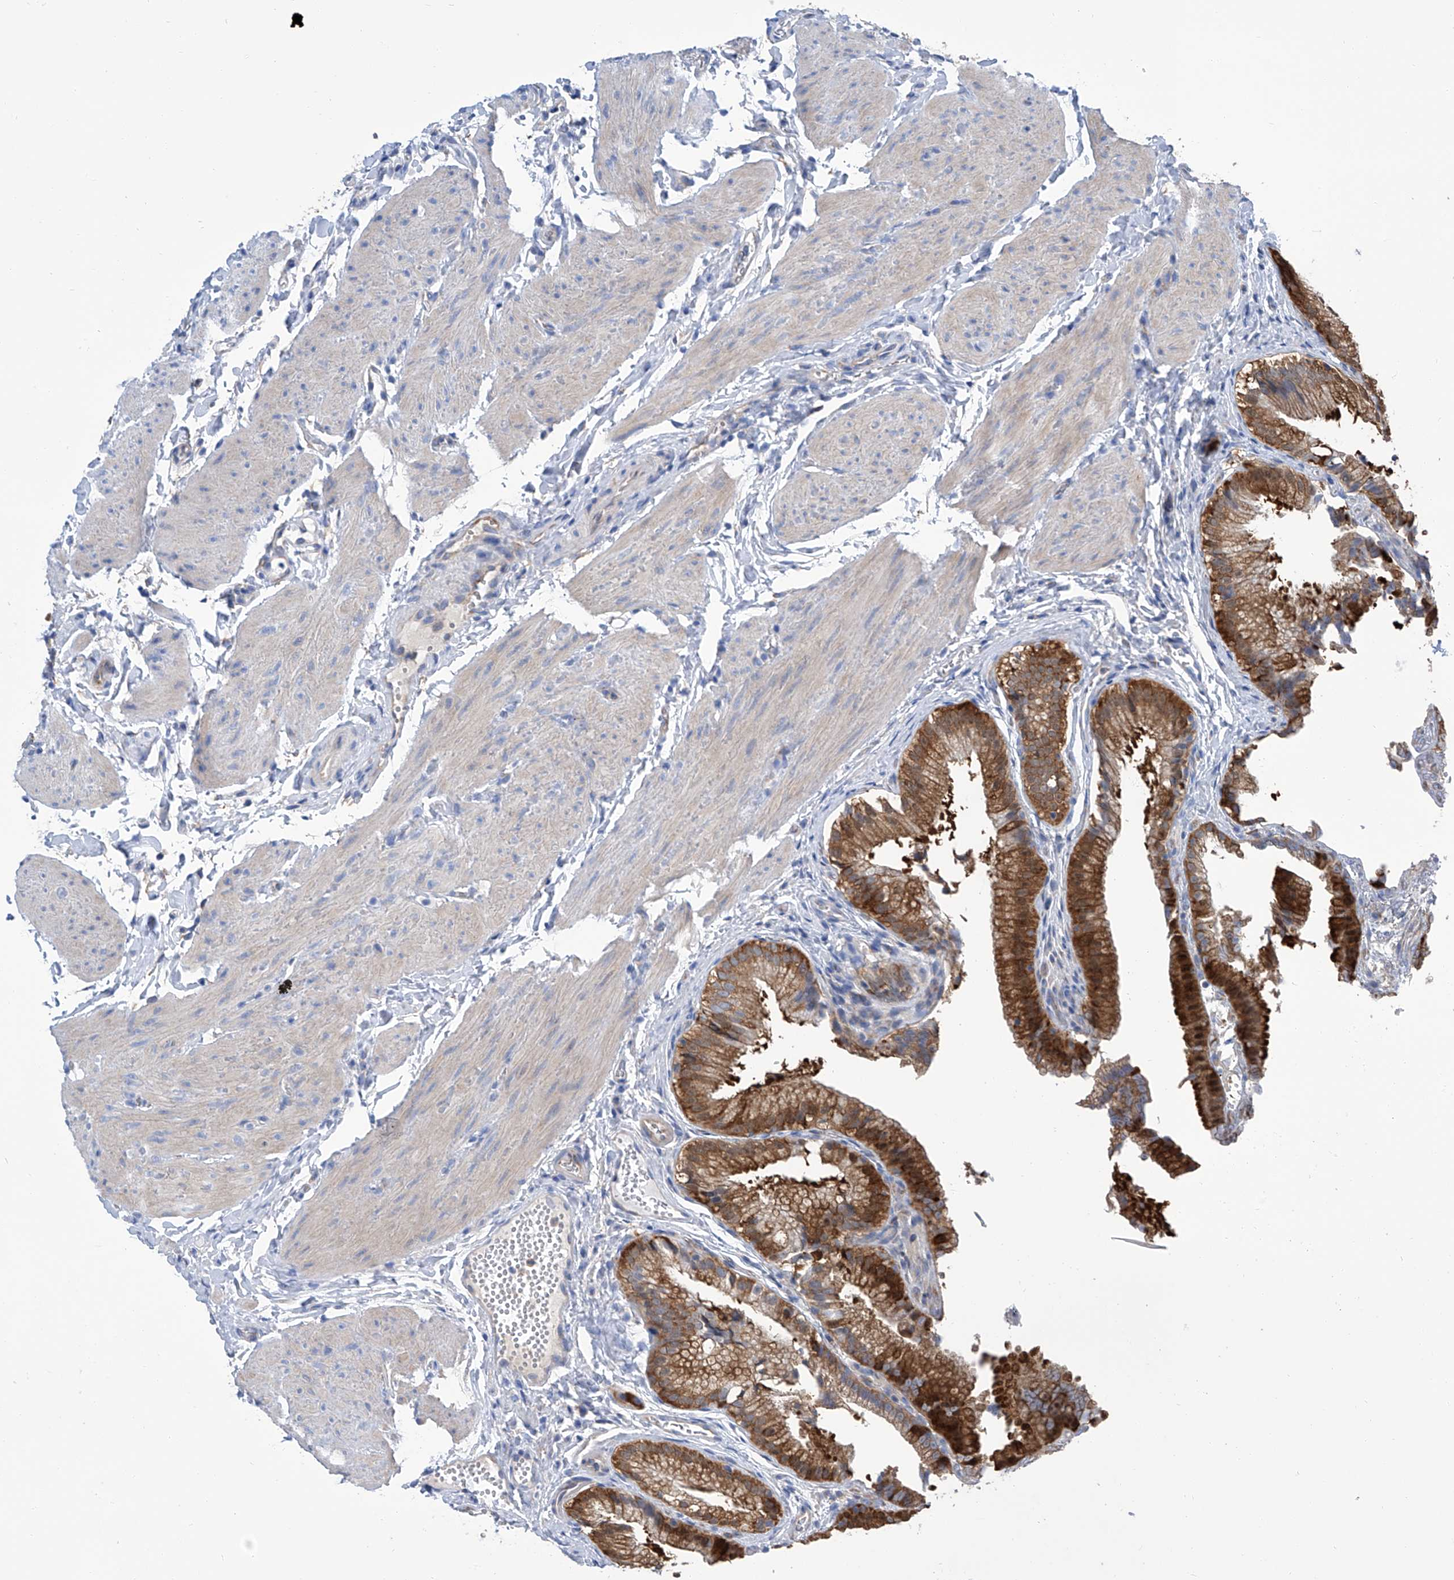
{"staining": {"intensity": "strong", "quantity": ">75%", "location": "cytoplasmic/membranous"}, "tissue": "gallbladder", "cell_type": "Glandular cells", "image_type": "normal", "snomed": [{"axis": "morphology", "description": "Normal tissue, NOS"}, {"axis": "topography", "description": "Gallbladder"}], "caption": "Immunohistochemical staining of normal gallbladder displays >75% levels of strong cytoplasmic/membranous protein staining in approximately >75% of glandular cells.", "gene": "GPT", "patient": {"sex": "female", "age": 30}}